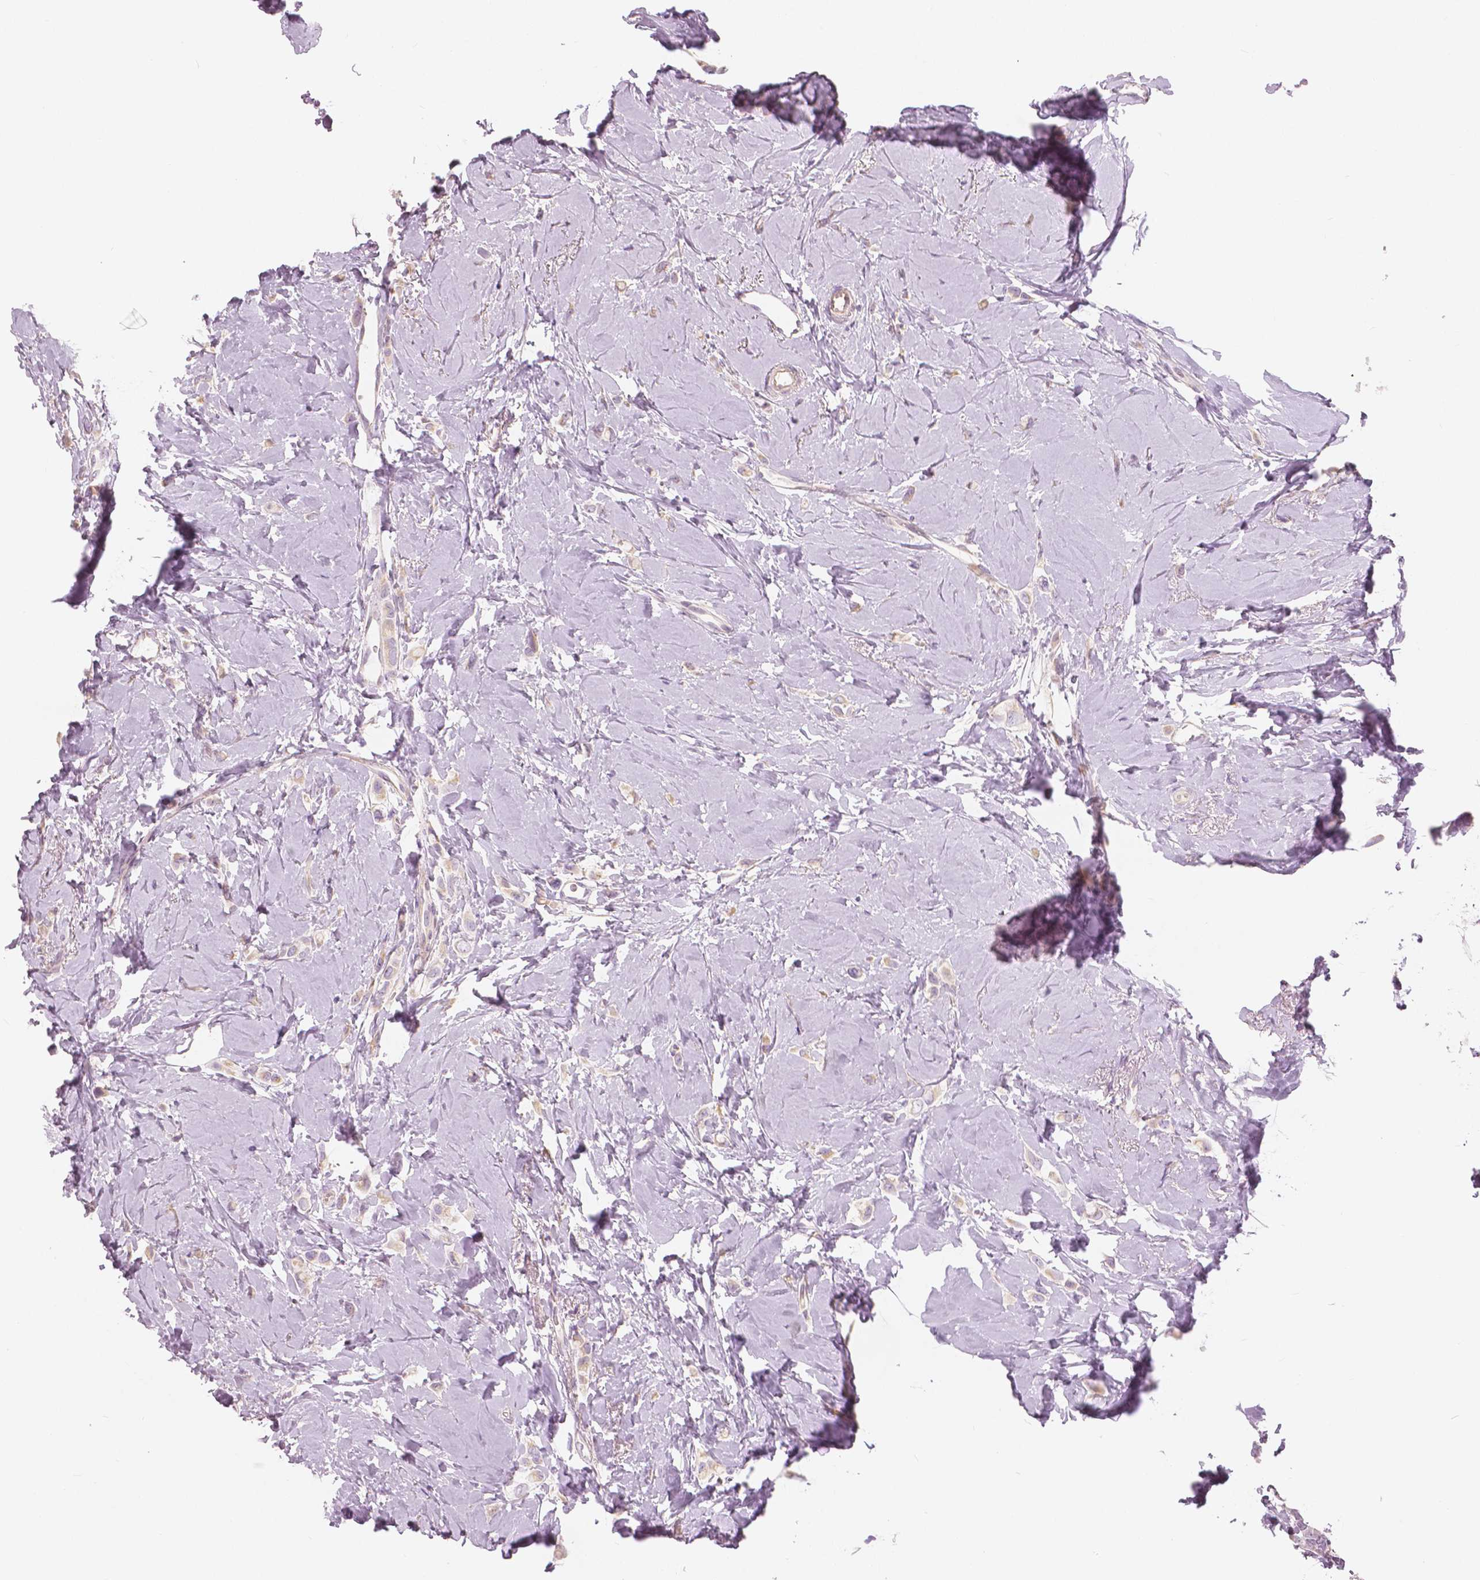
{"staining": {"intensity": "weak", "quantity": "<25%", "location": "cytoplasmic/membranous"}, "tissue": "breast cancer", "cell_type": "Tumor cells", "image_type": "cancer", "snomed": [{"axis": "morphology", "description": "Lobular carcinoma"}, {"axis": "topography", "description": "Breast"}], "caption": "Photomicrograph shows no significant protein positivity in tumor cells of breast cancer (lobular carcinoma).", "gene": "SLC24A1", "patient": {"sex": "female", "age": 66}}